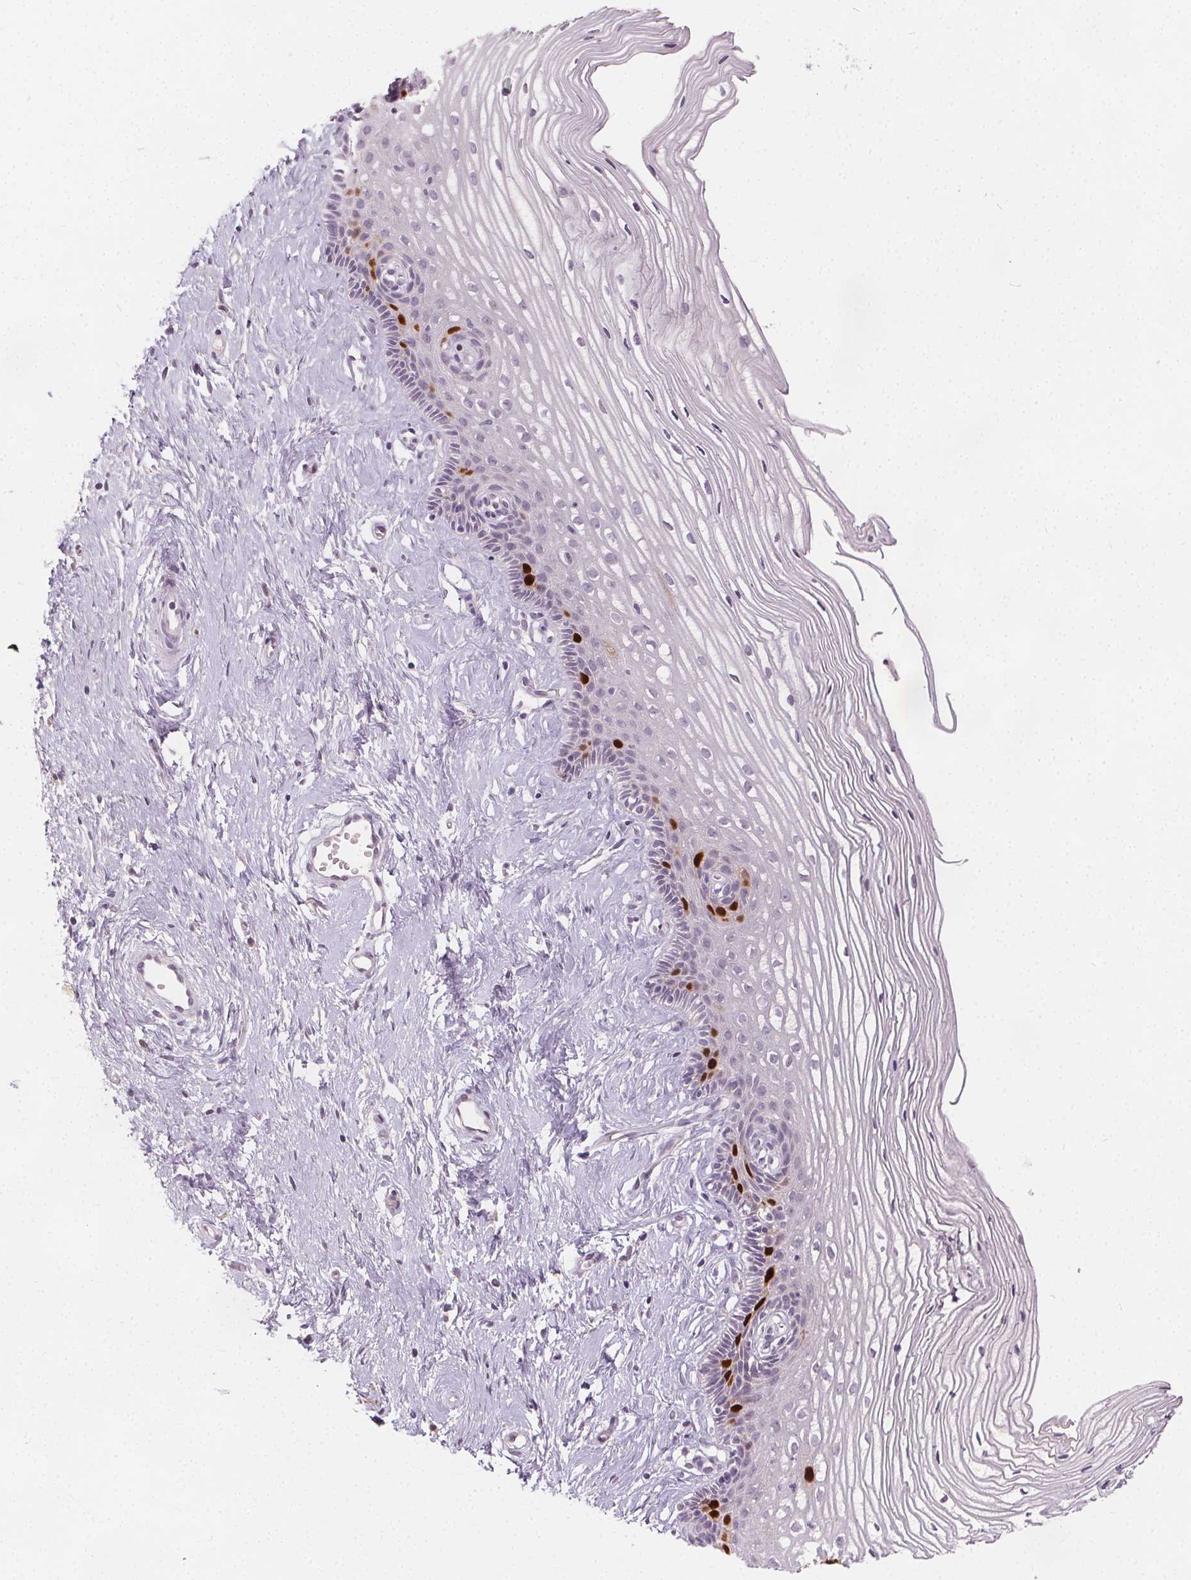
{"staining": {"intensity": "negative", "quantity": "none", "location": "none"}, "tissue": "cervix", "cell_type": "Glandular cells", "image_type": "normal", "snomed": [{"axis": "morphology", "description": "Normal tissue, NOS"}, {"axis": "topography", "description": "Cervix"}], "caption": "The immunohistochemistry (IHC) histopathology image has no significant staining in glandular cells of cervix. The staining is performed using DAB (3,3'-diaminobenzidine) brown chromogen with nuclei counter-stained in using hematoxylin.", "gene": "ANLN", "patient": {"sex": "female", "age": 40}}